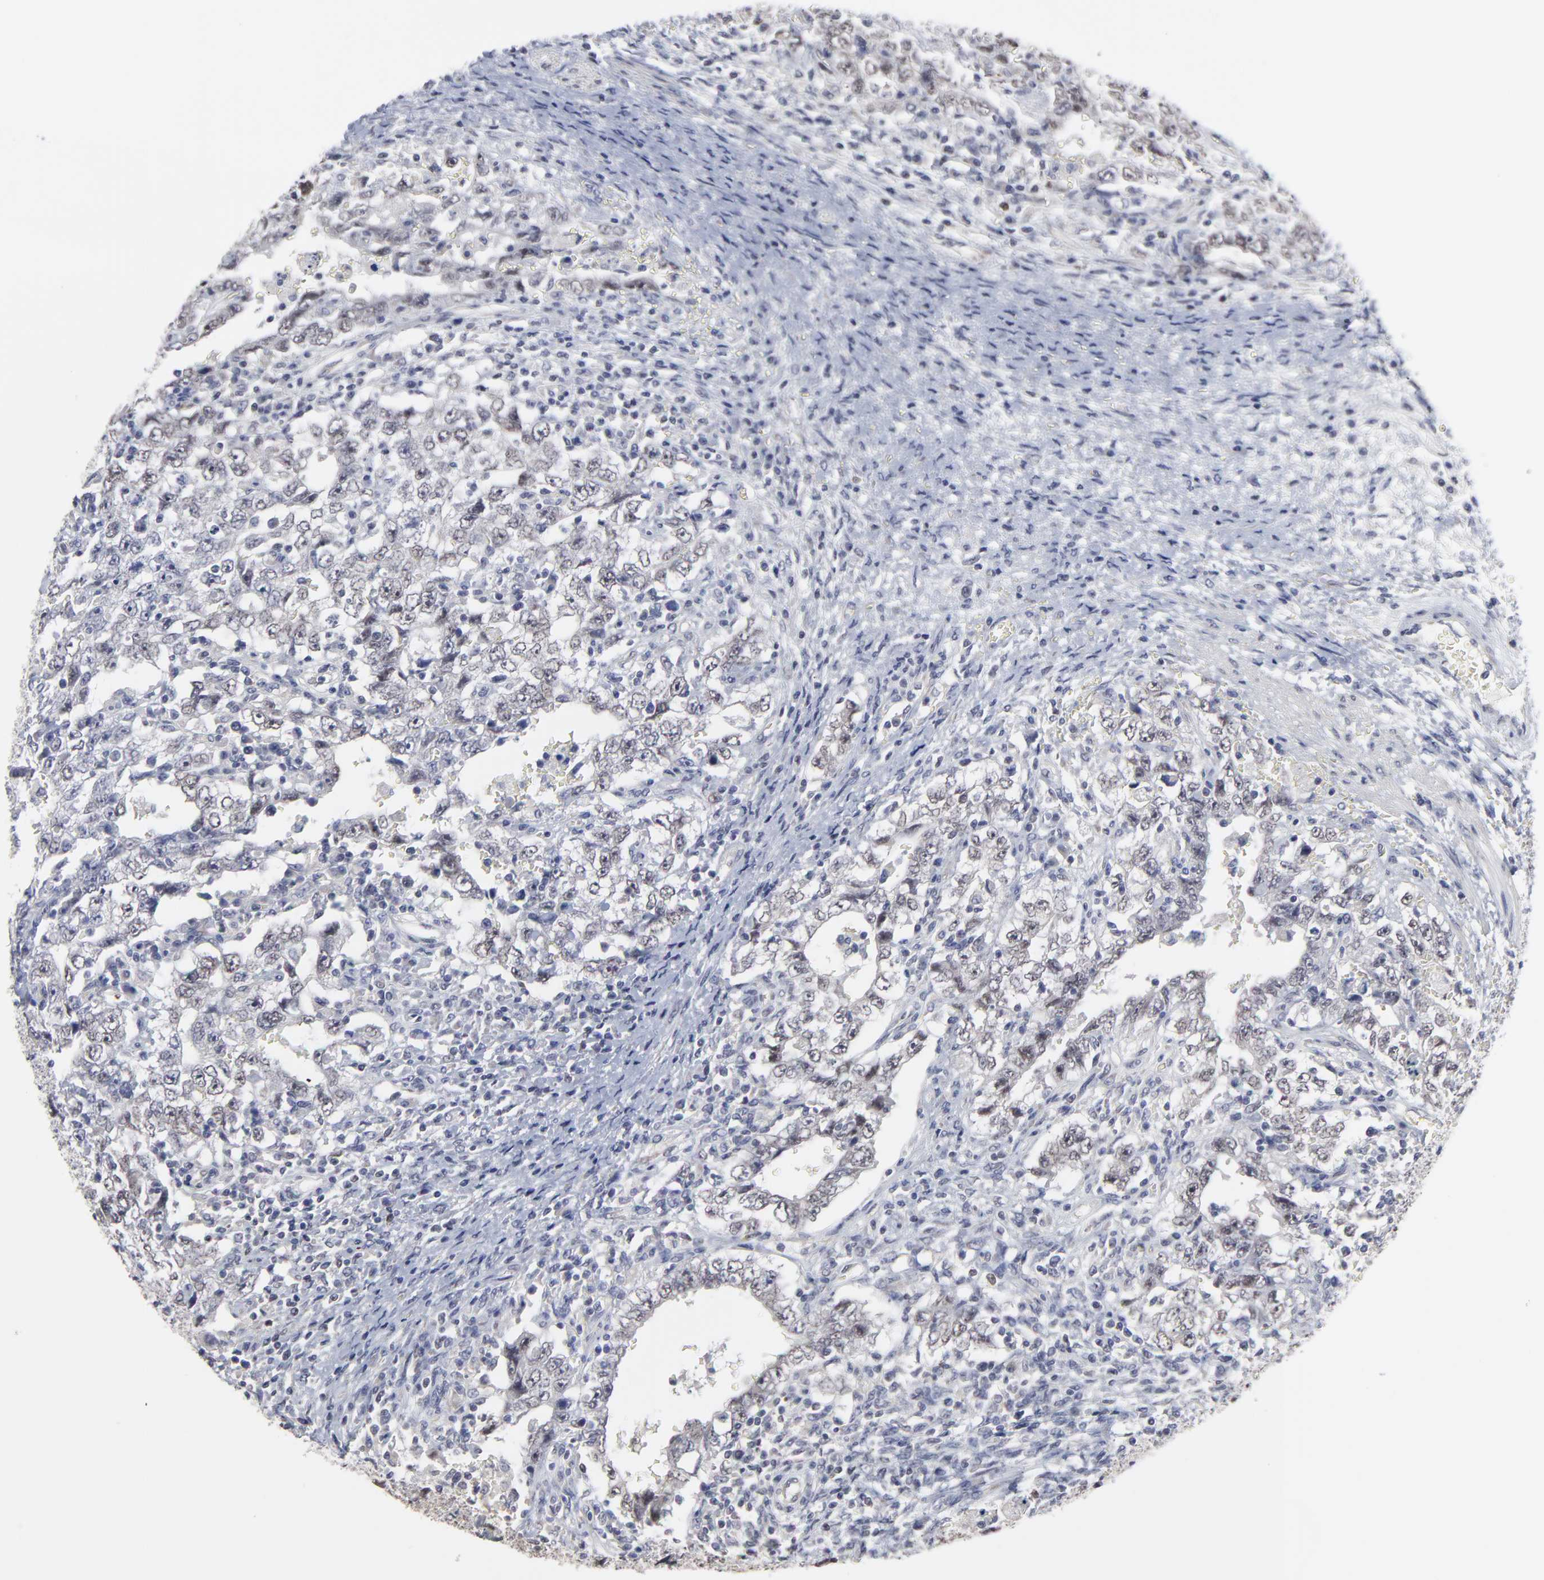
{"staining": {"intensity": "weak", "quantity": "<25%", "location": "cytoplasmic/membranous"}, "tissue": "testis cancer", "cell_type": "Tumor cells", "image_type": "cancer", "snomed": [{"axis": "morphology", "description": "Carcinoma, Embryonal, NOS"}, {"axis": "topography", "description": "Testis"}], "caption": "Immunohistochemistry (IHC) of embryonal carcinoma (testis) displays no positivity in tumor cells.", "gene": "MAGEA10", "patient": {"sex": "male", "age": 26}}